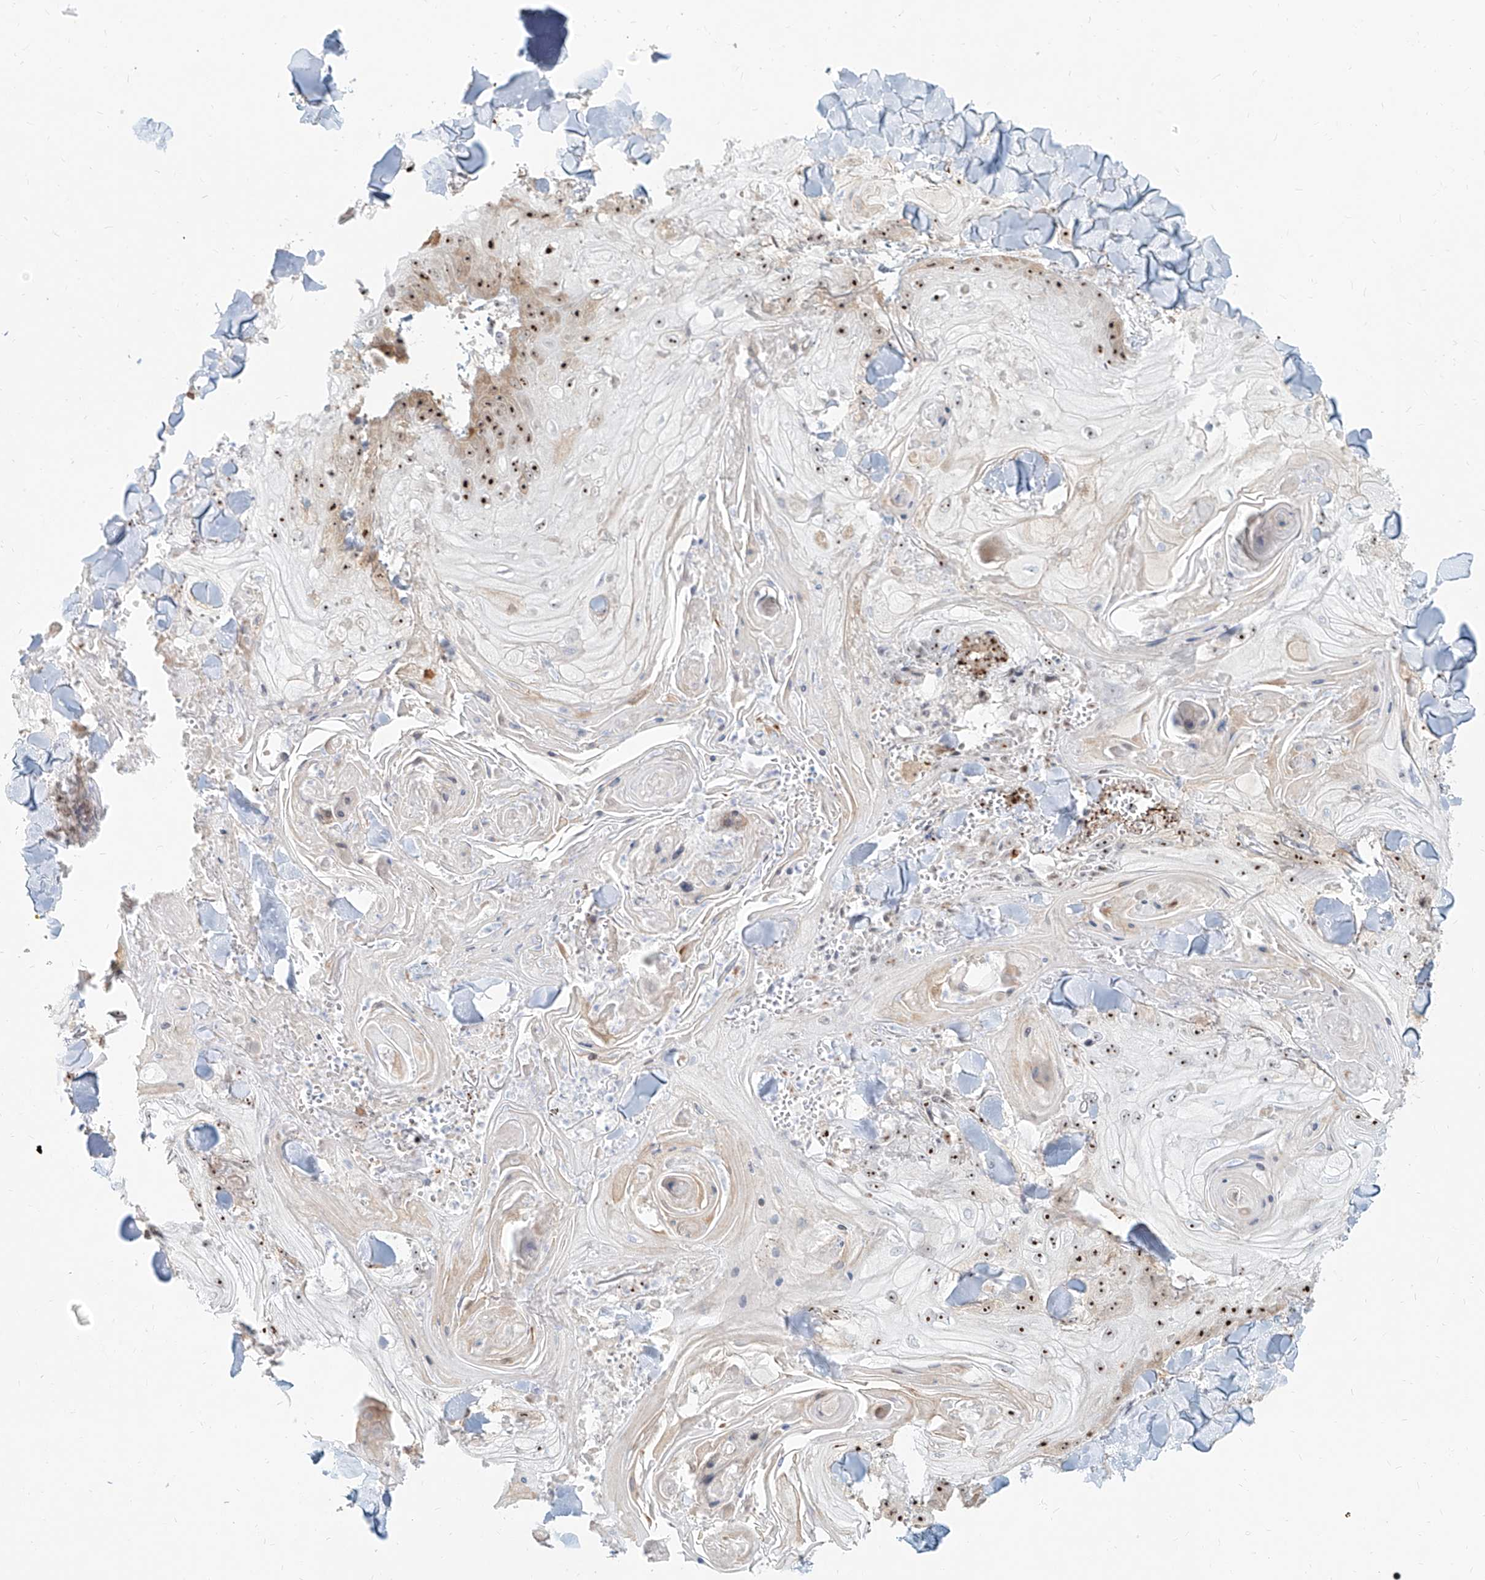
{"staining": {"intensity": "strong", "quantity": ">75%", "location": "nuclear"}, "tissue": "skin cancer", "cell_type": "Tumor cells", "image_type": "cancer", "snomed": [{"axis": "morphology", "description": "Squamous cell carcinoma, NOS"}, {"axis": "topography", "description": "Skin"}], "caption": "Protein expression analysis of human skin cancer (squamous cell carcinoma) reveals strong nuclear expression in approximately >75% of tumor cells.", "gene": "BYSL", "patient": {"sex": "male", "age": 74}}